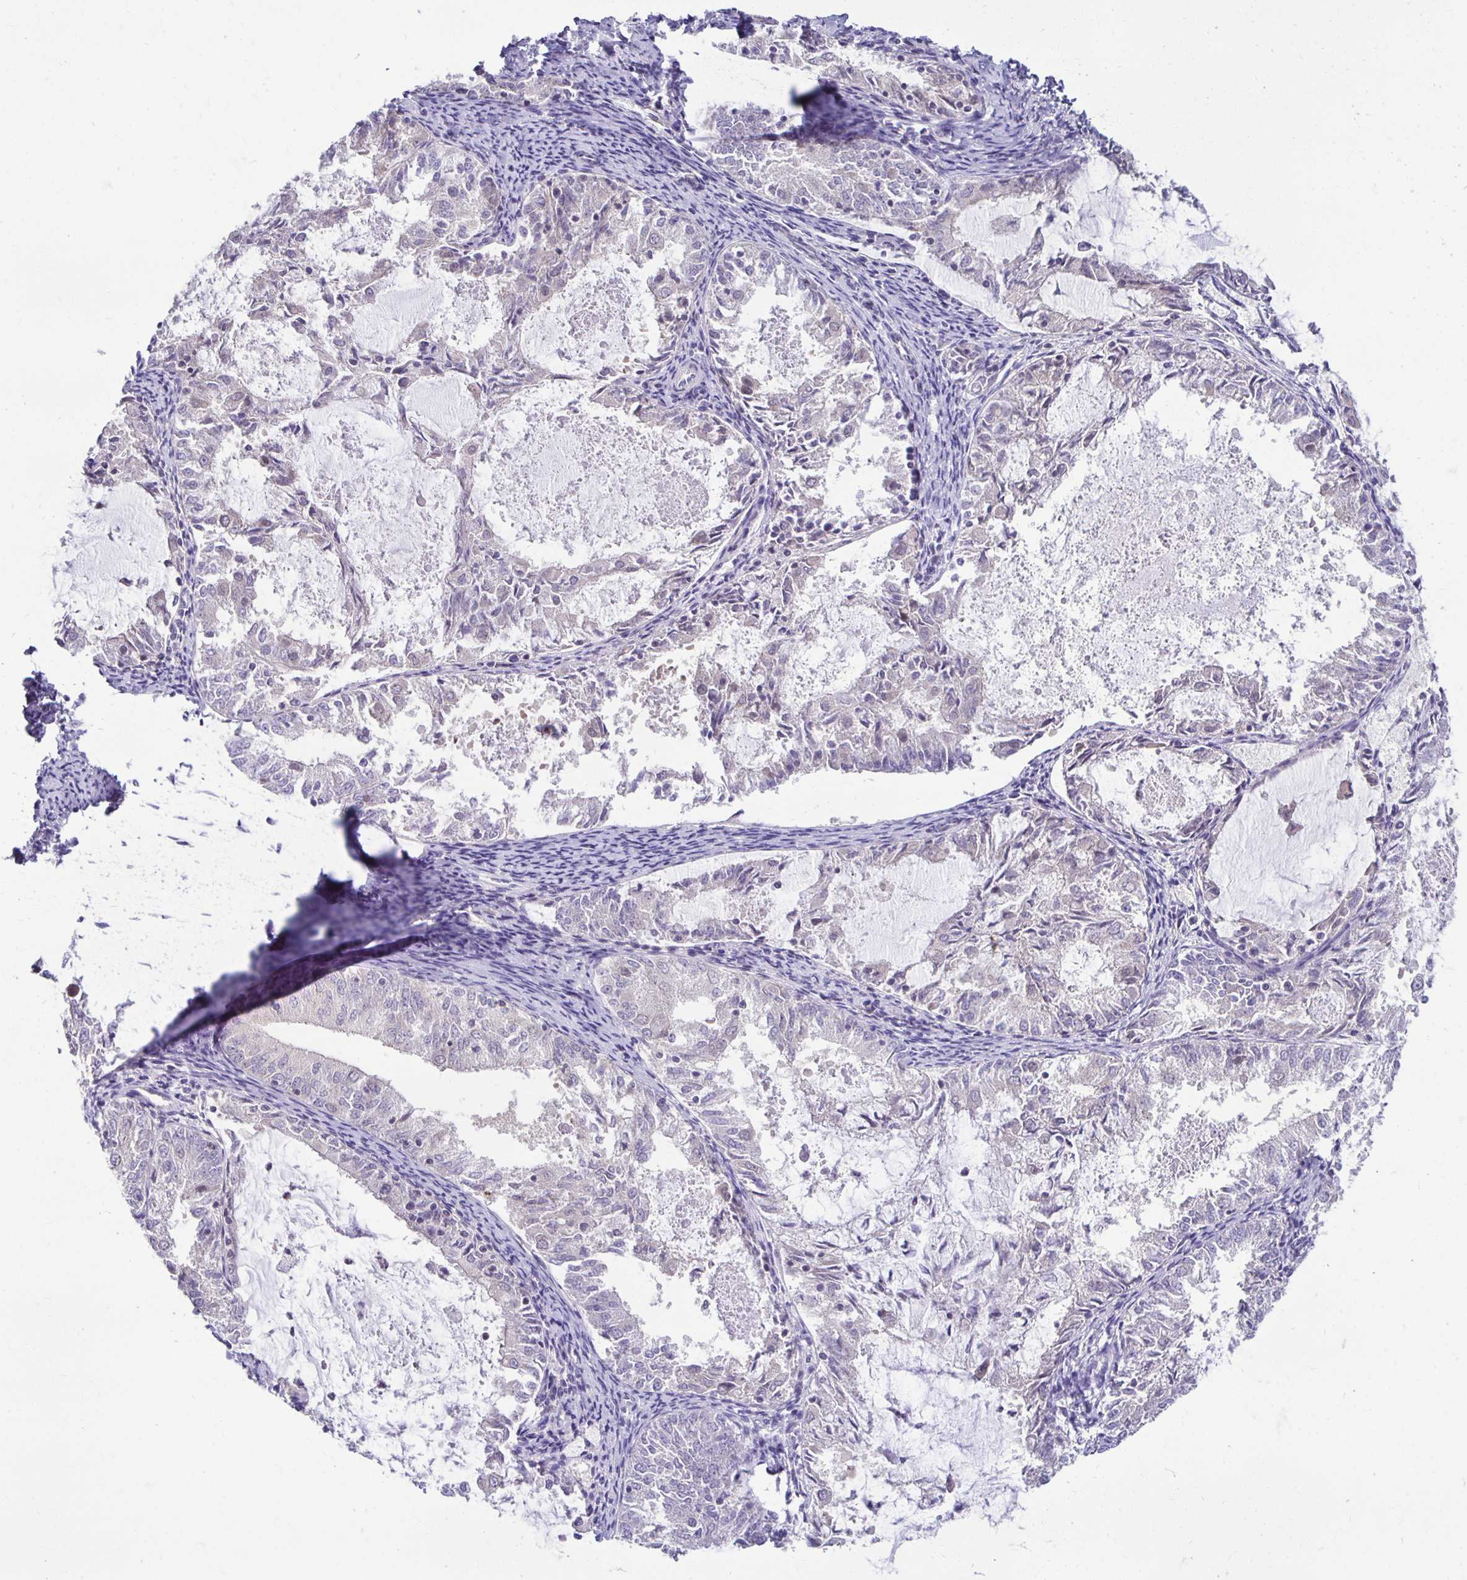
{"staining": {"intensity": "negative", "quantity": "none", "location": "none"}, "tissue": "endometrial cancer", "cell_type": "Tumor cells", "image_type": "cancer", "snomed": [{"axis": "morphology", "description": "Adenocarcinoma, NOS"}, {"axis": "topography", "description": "Endometrium"}], "caption": "Tumor cells are negative for protein expression in human endometrial adenocarcinoma.", "gene": "MIEN1", "patient": {"sex": "female", "age": 57}}